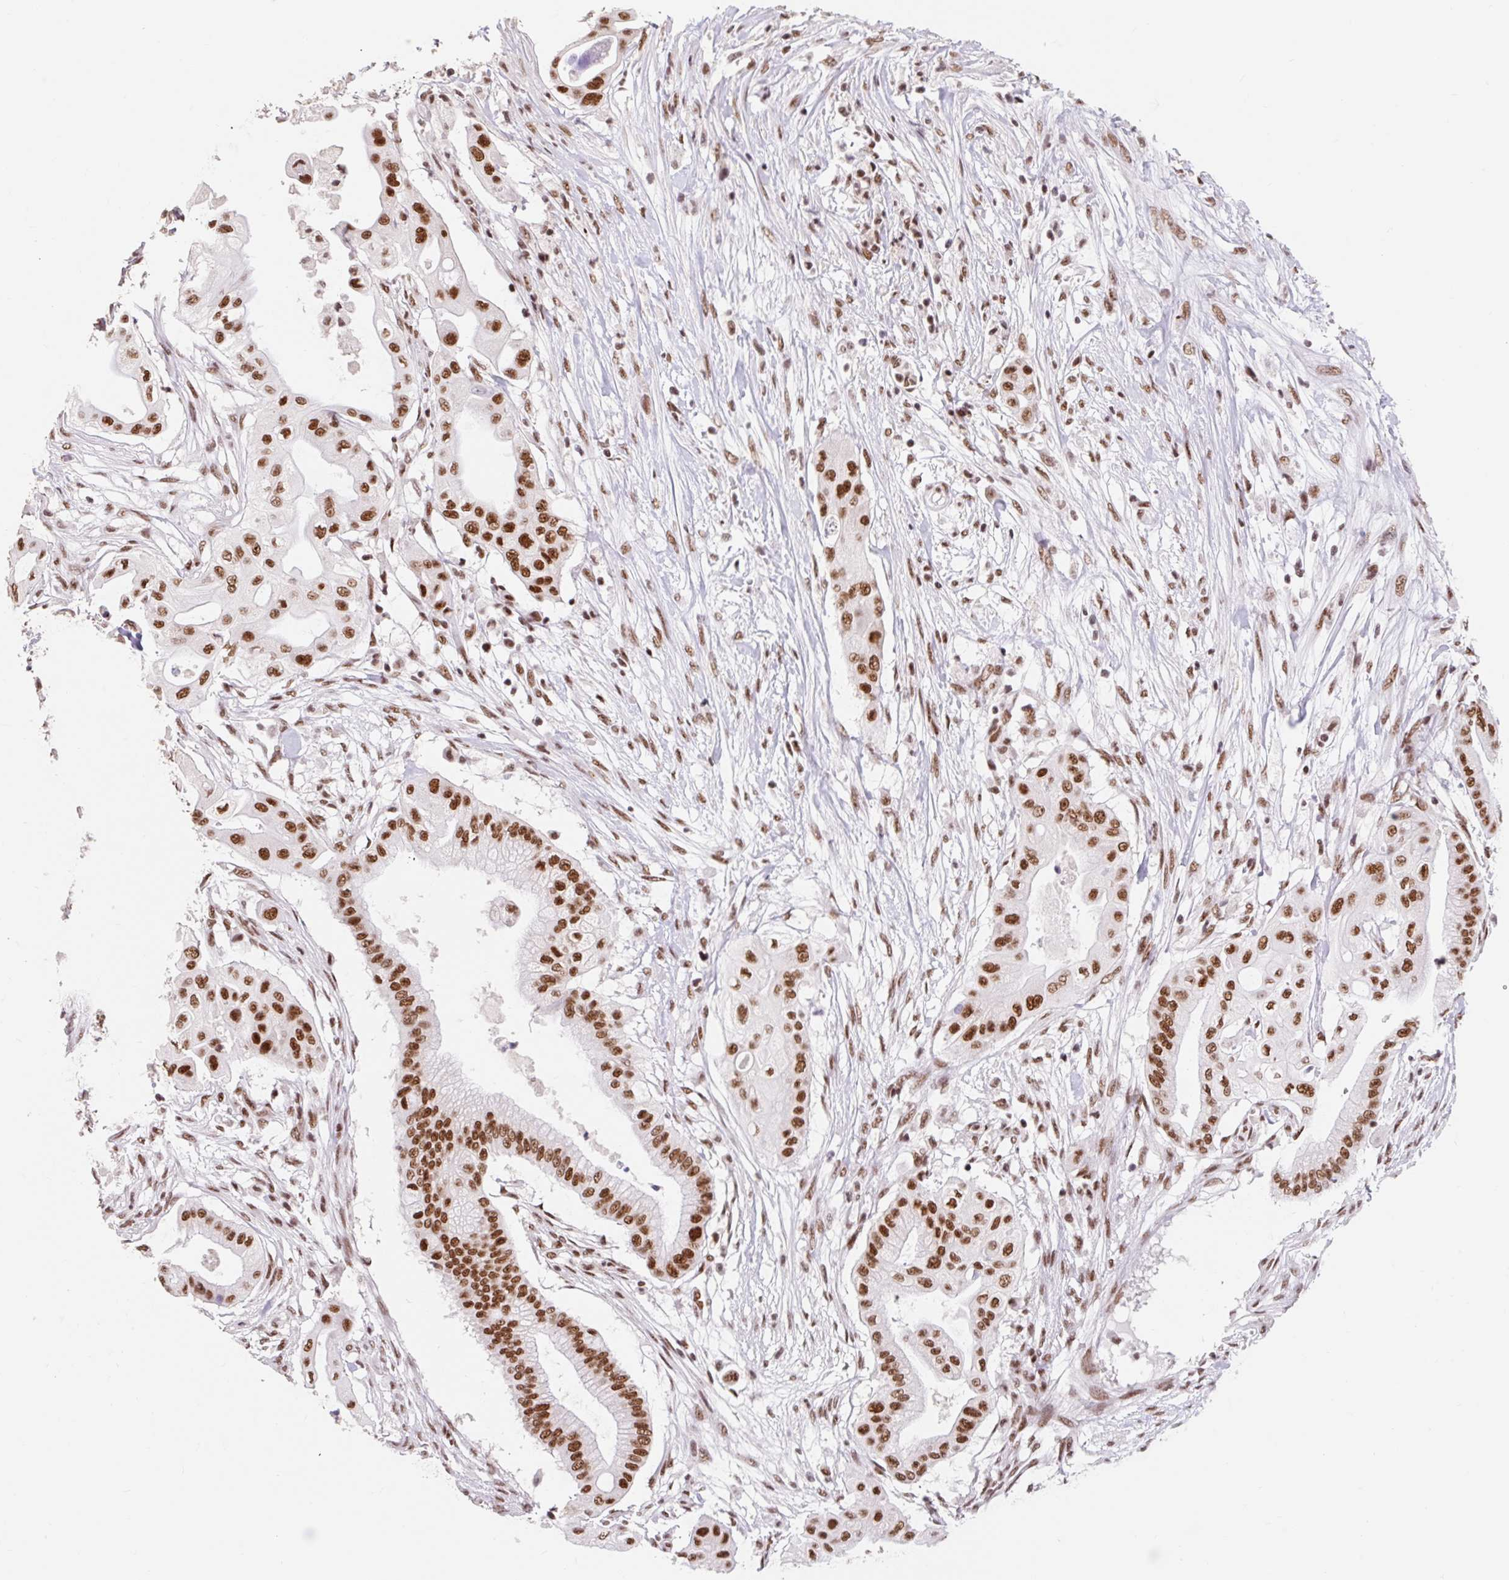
{"staining": {"intensity": "strong", "quantity": ">75%", "location": "nuclear"}, "tissue": "pancreatic cancer", "cell_type": "Tumor cells", "image_type": "cancer", "snomed": [{"axis": "morphology", "description": "Adenocarcinoma, NOS"}, {"axis": "topography", "description": "Pancreas"}], "caption": "Protein staining by immunohistochemistry displays strong nuclear staining in approximately >75% of tumor cells in pancreatic cancer. (DAB IHC, brown staining for protein, blue staining for nuclei).", "gene": "SRSF10", "patient": {"sex": "male", "age": 68}}